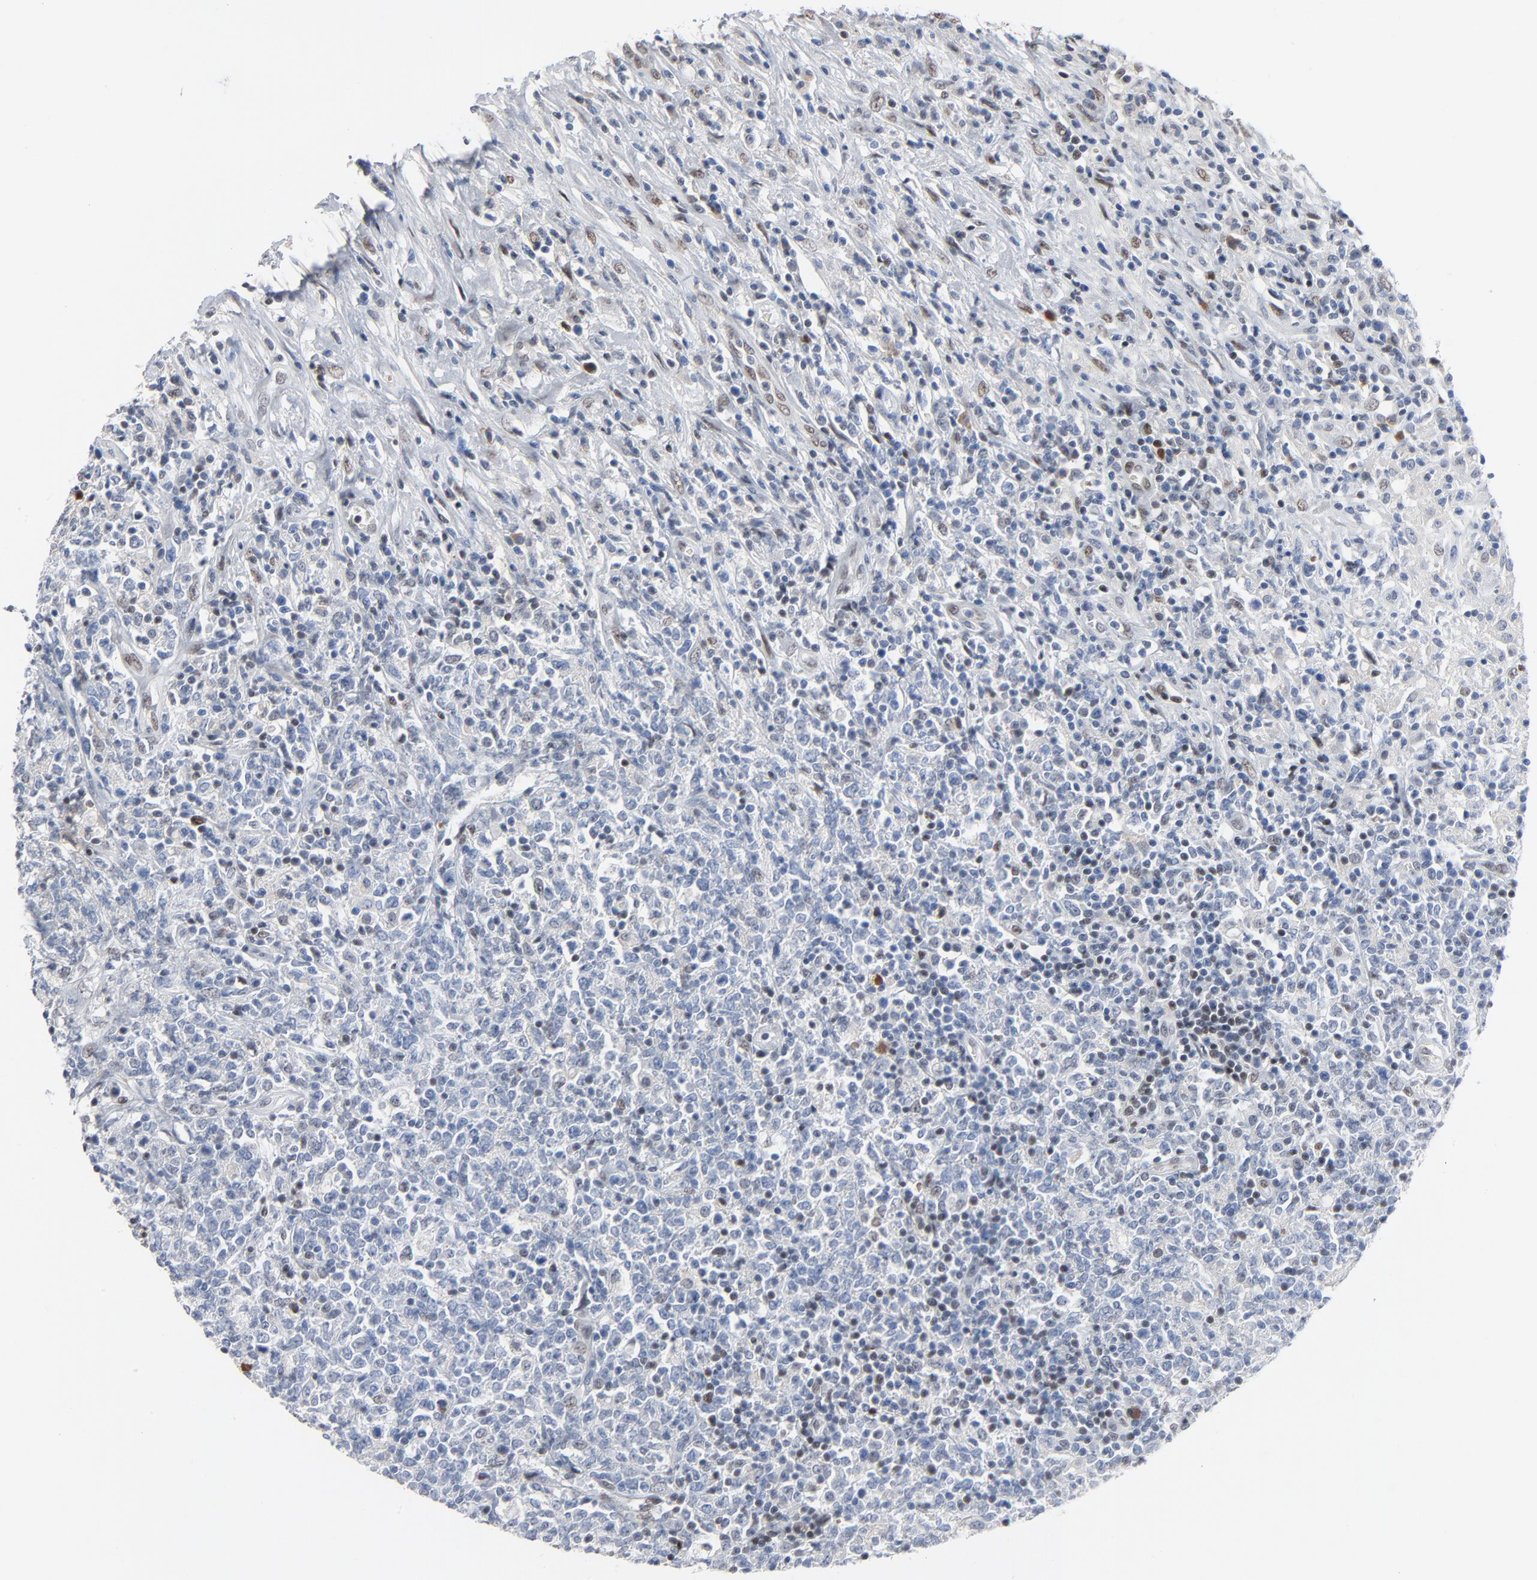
{"staining": {"intensity": "negative", "quantity": "none", "location": "none"}, "tissue": "lymphoma", "cell_type": "Tumor cells", "image_type": "cancer", "snomed": [{"axis": "morphology", "description": "Malignant lymphoma, non-Hodgkin's type, High grade"}, {"axis": "topography", "description": "Lymph node"}], "caption": "Human malignant lymphoma, non-Hodgkin's type (high-grade) stained for a protein using immunohistochemistry displays no staining in tumor cells.", "gene": "FOXP1", "patient": {"sex": "female", "age": 84}}